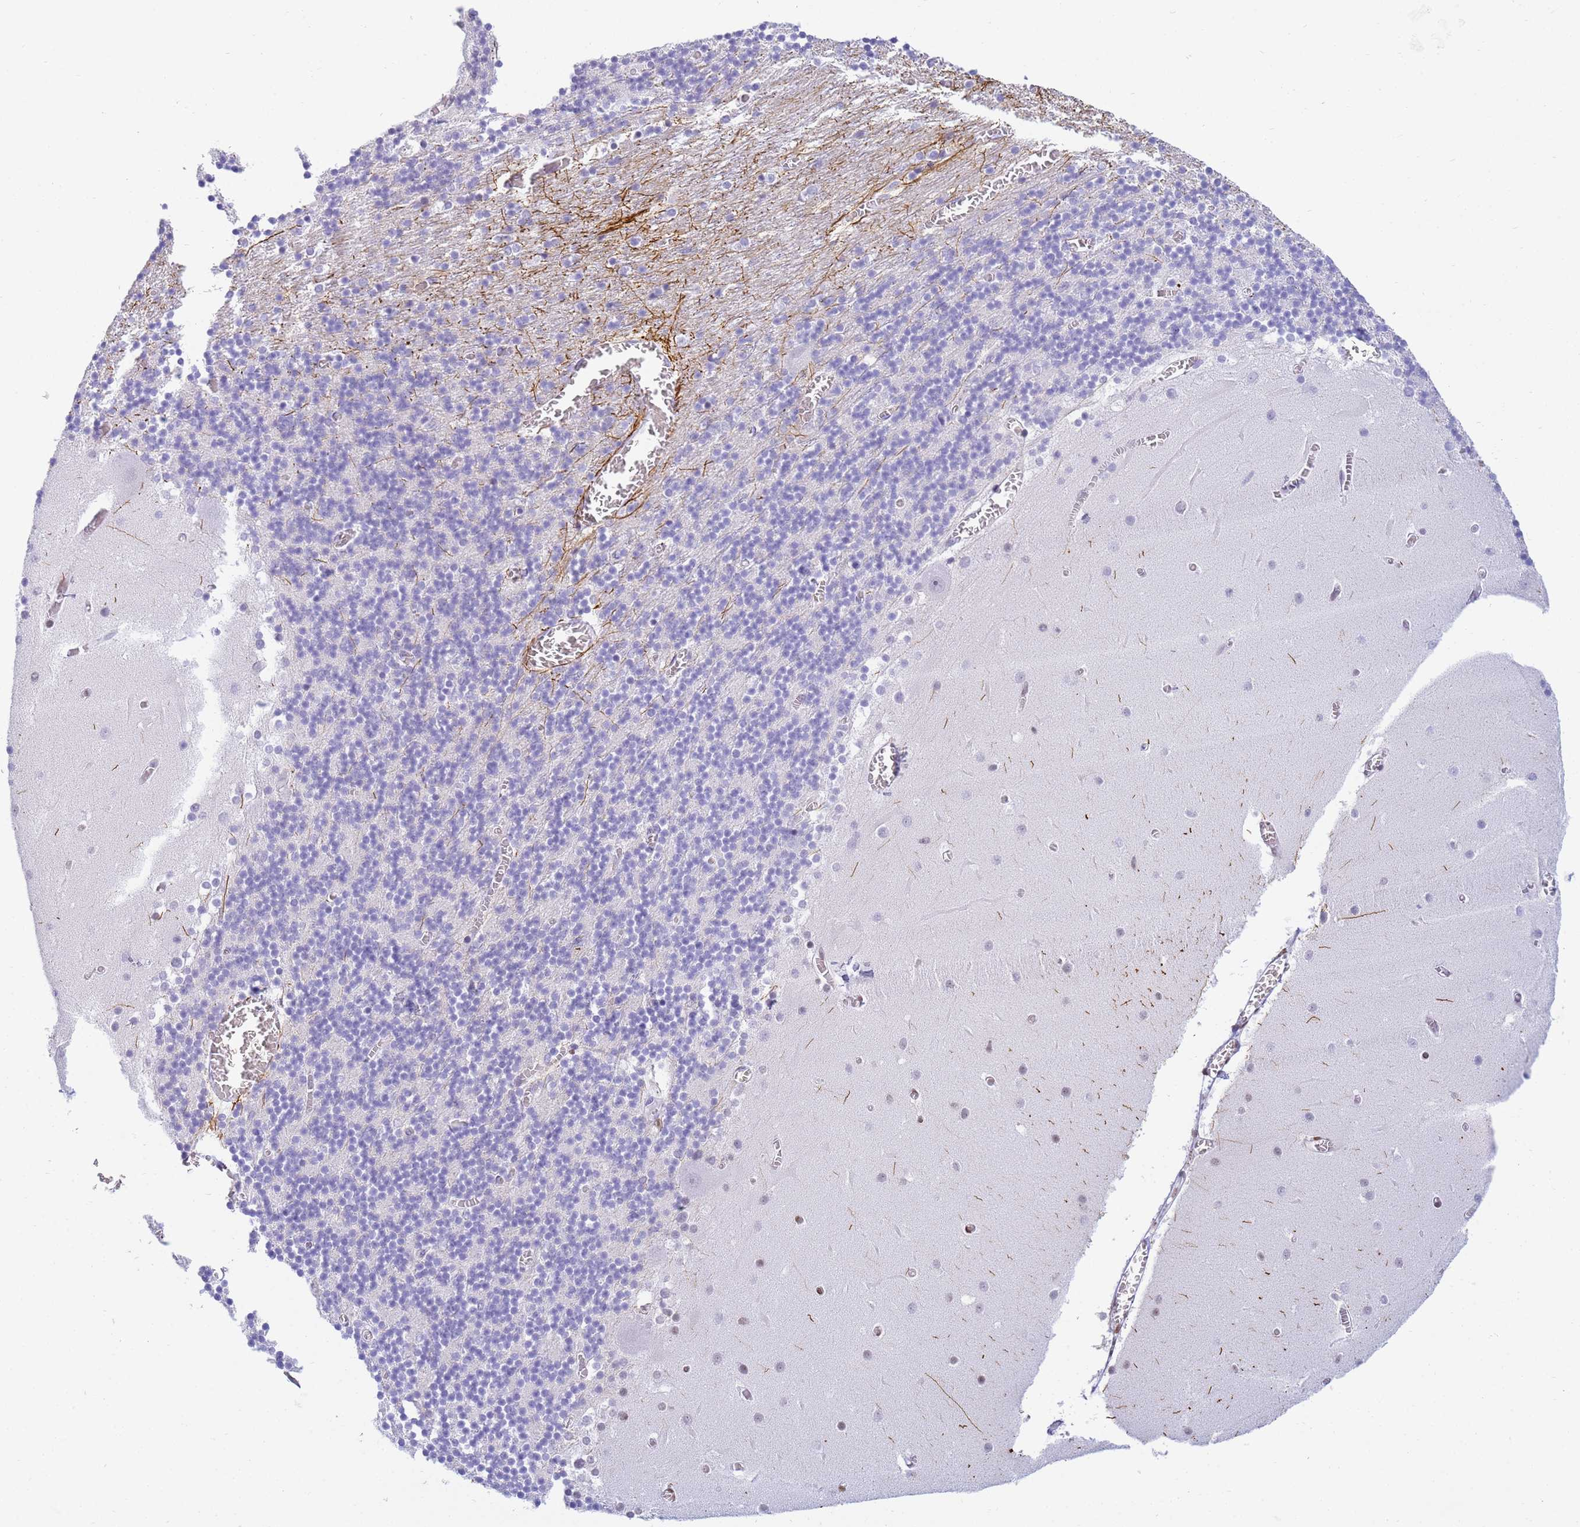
{"staining": {"intensity": "negative", "quantity": "none", "location": "none"}, "tissue": "cerebellum", "cell_type": "Cells in granular layer", "image_type": "normal", "snomed": [{"axis": "morphology", "description": "Normal tissue, NOS"}, {"axis": "topography", "description": "Cerebellum"}], "caption": "A high-resolution micrograph shows immunohistochemistry staining of unremarkable cerebellum, which displays no significant staining in cells in granular layer. The staining is performed using DAB brown chromogen with nuclei counter-stained in using hematoxylin.", "gene": "SNX20", "patient": {"sex": "female", "age": 28}}